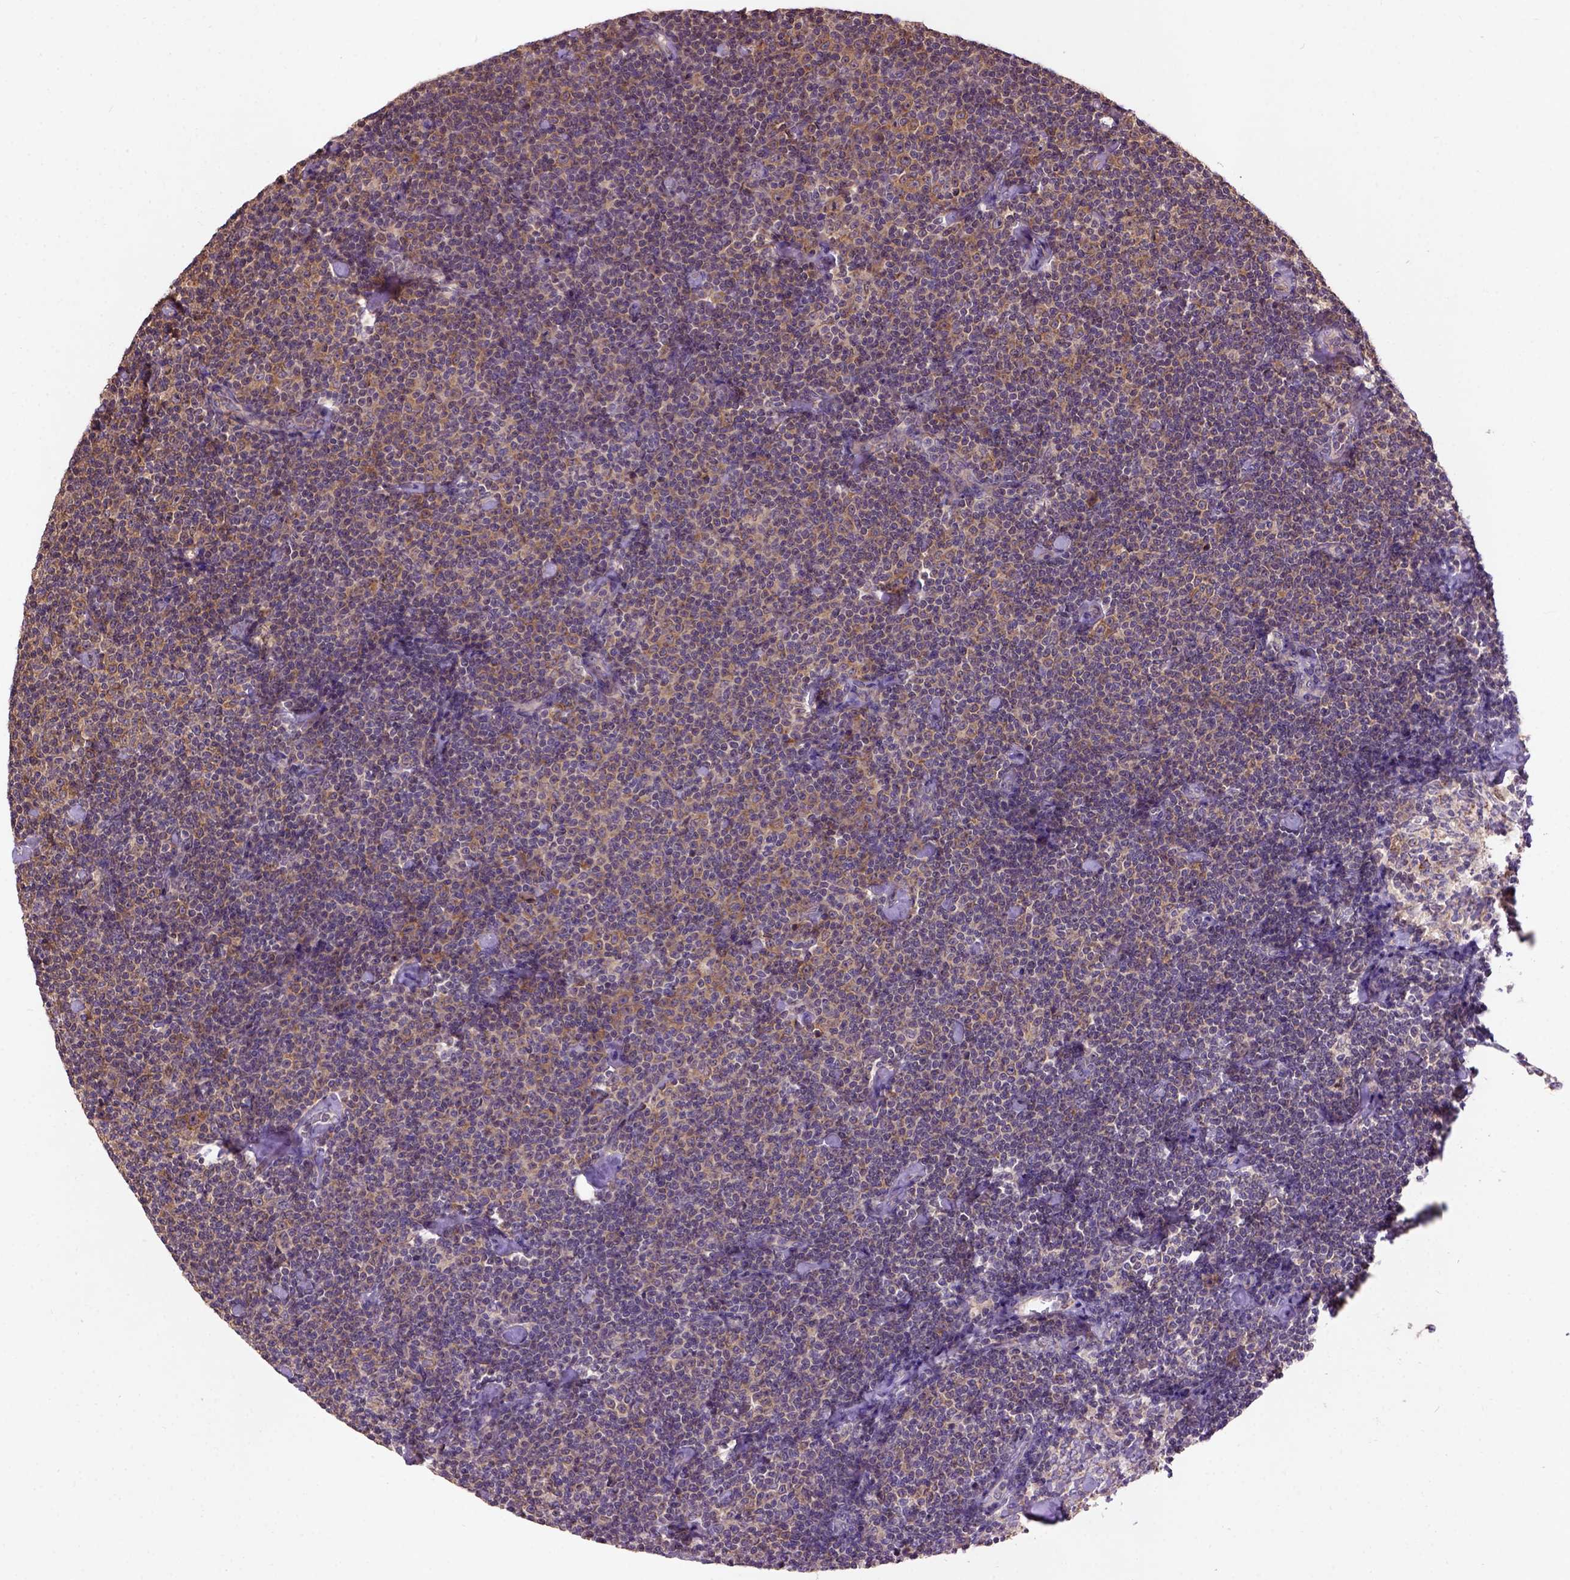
{"staining": {"intensity": "moderate", "quantity": ">75%", "location": "cytoplasmic/membranous"}, "tissue": "lymphoma", "cell_type": "Tumor cells", "image_type": "cancer", "snomed": [{"axis": "morphology", "description": "Malignant lymphoma, non-Hodgkin's type, Low grade"}, {"axis": "topography", "description": "Lymph node"}], "caption": "Malignant lymphoma, non-Hodgkin's type (low-grade) stained with a brown dye demonstrates moderate cytoplasmic/membranous positive positivity in about >75% of tumor cells.", "gene": "KBTBD8", "patient": {"sex": "male", "age": 81}}